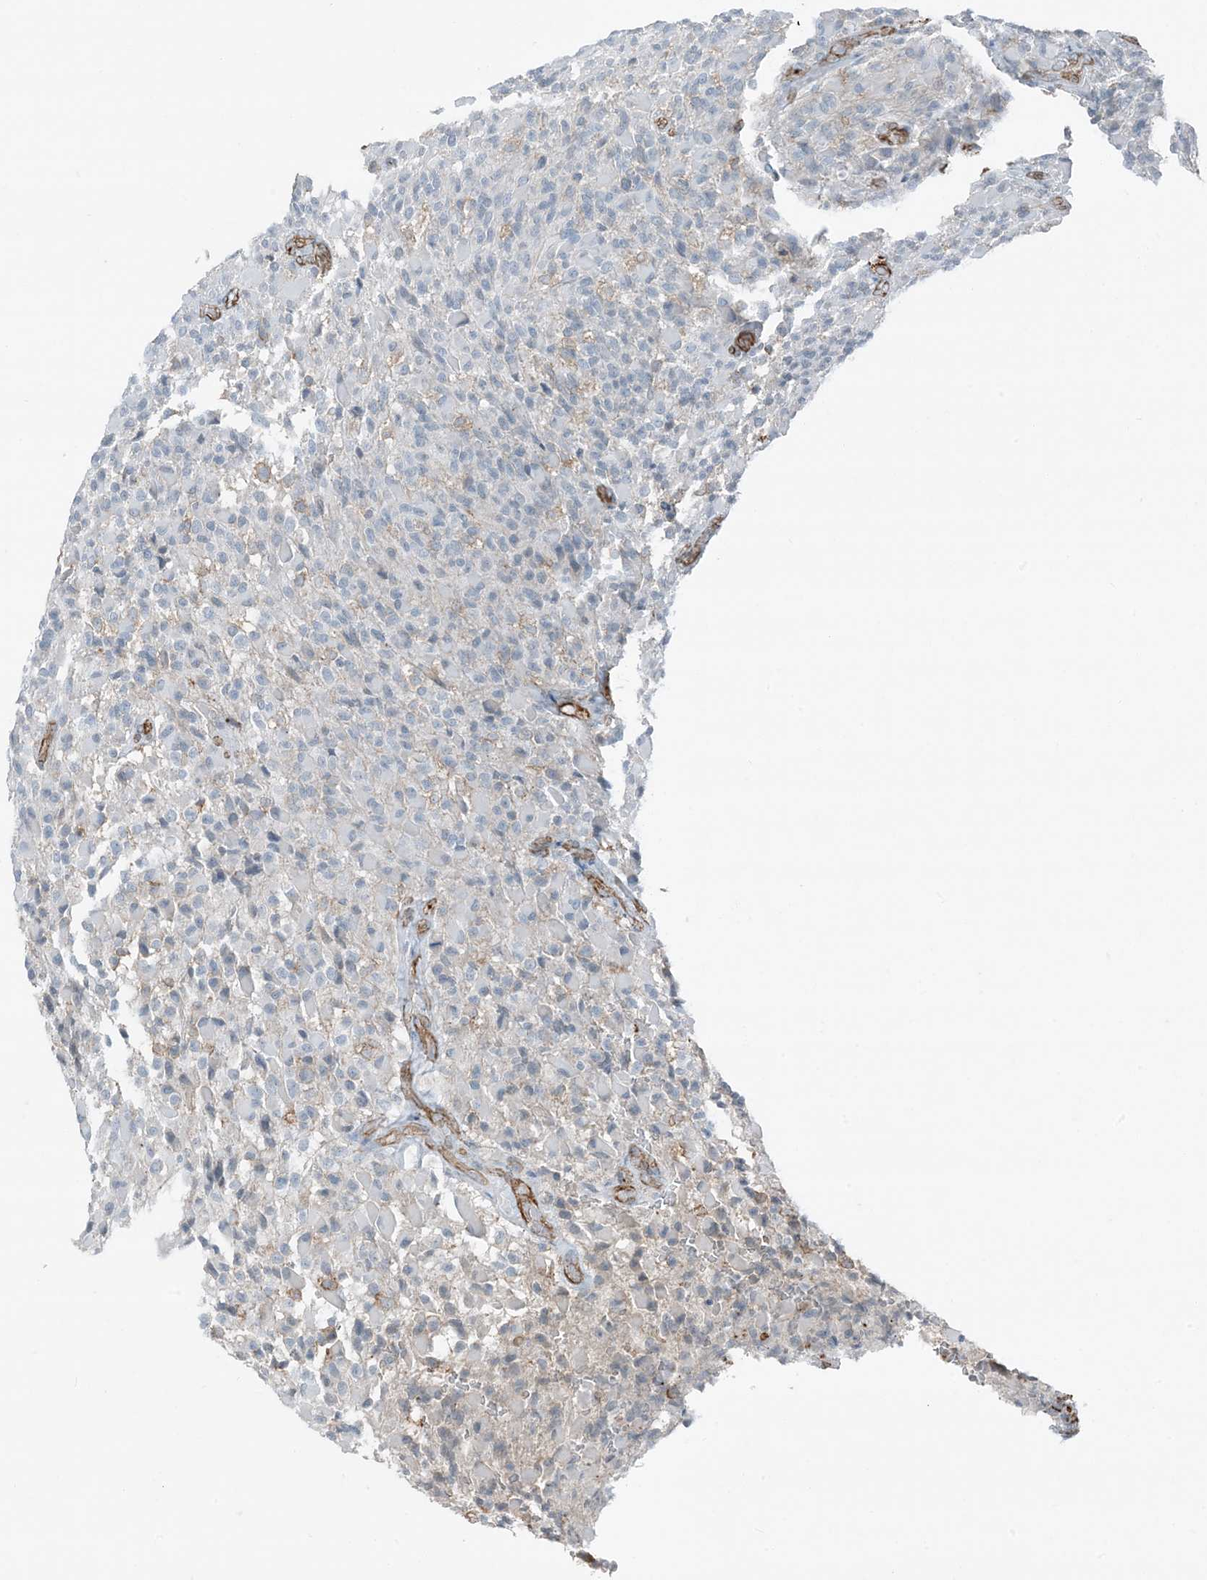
{"staining": {"intensity": "negative", "quantity": "none", "location": "none"}, "tissue": "glioma", "cell_type": "Tumor cells", "image_type": "cancer", "snomed": [{"axis": "morphology", "description": "Glioma, malignant, High grade"}, {"axis": "topography", "description": "Brain"}], "caption": "An image of human glioma is negative for staining in tumor cells.", "gene": "APOBEC3C", "patient": {"sex": "male", "age": 71}}